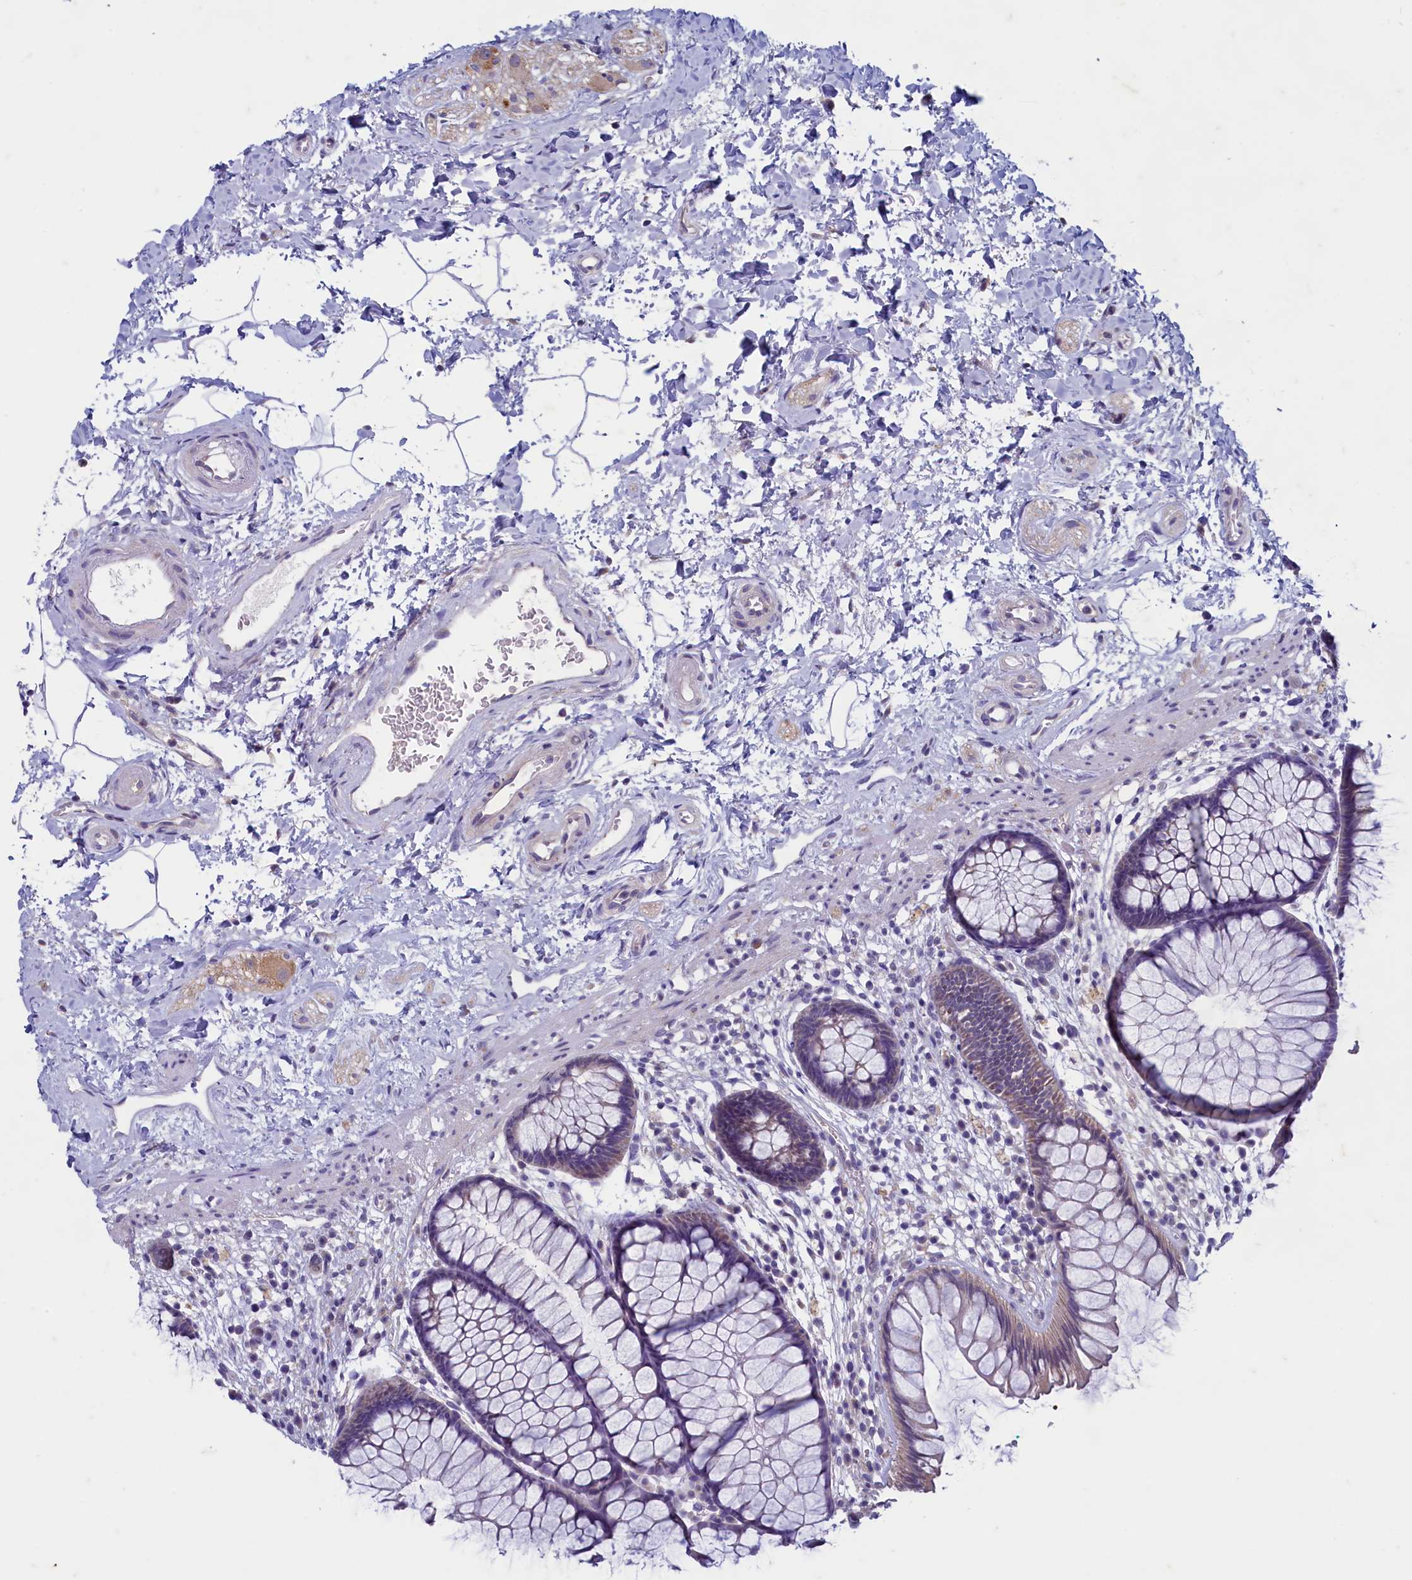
{"staining": {"intensity": "weak", "quantity": "25%-75%", "location": "cytoplasmic/membranous"}, "tissue": "rectum", "cell_type": "Glandular cells", "image_type": "normal", "snomed": [{"axis": "morphology", "description": "Normal tissue, NOS"}, {"axis": "topography", "description": "Rectum"}], "caption": "Brown immunohistochemical staining in benign rectum shows weak cytoplasmic/membranous expression in about 25%-75% of glandular cells.", "gene": "MAP1LC3A", "patient": {"sex": "male", "age": 51}}